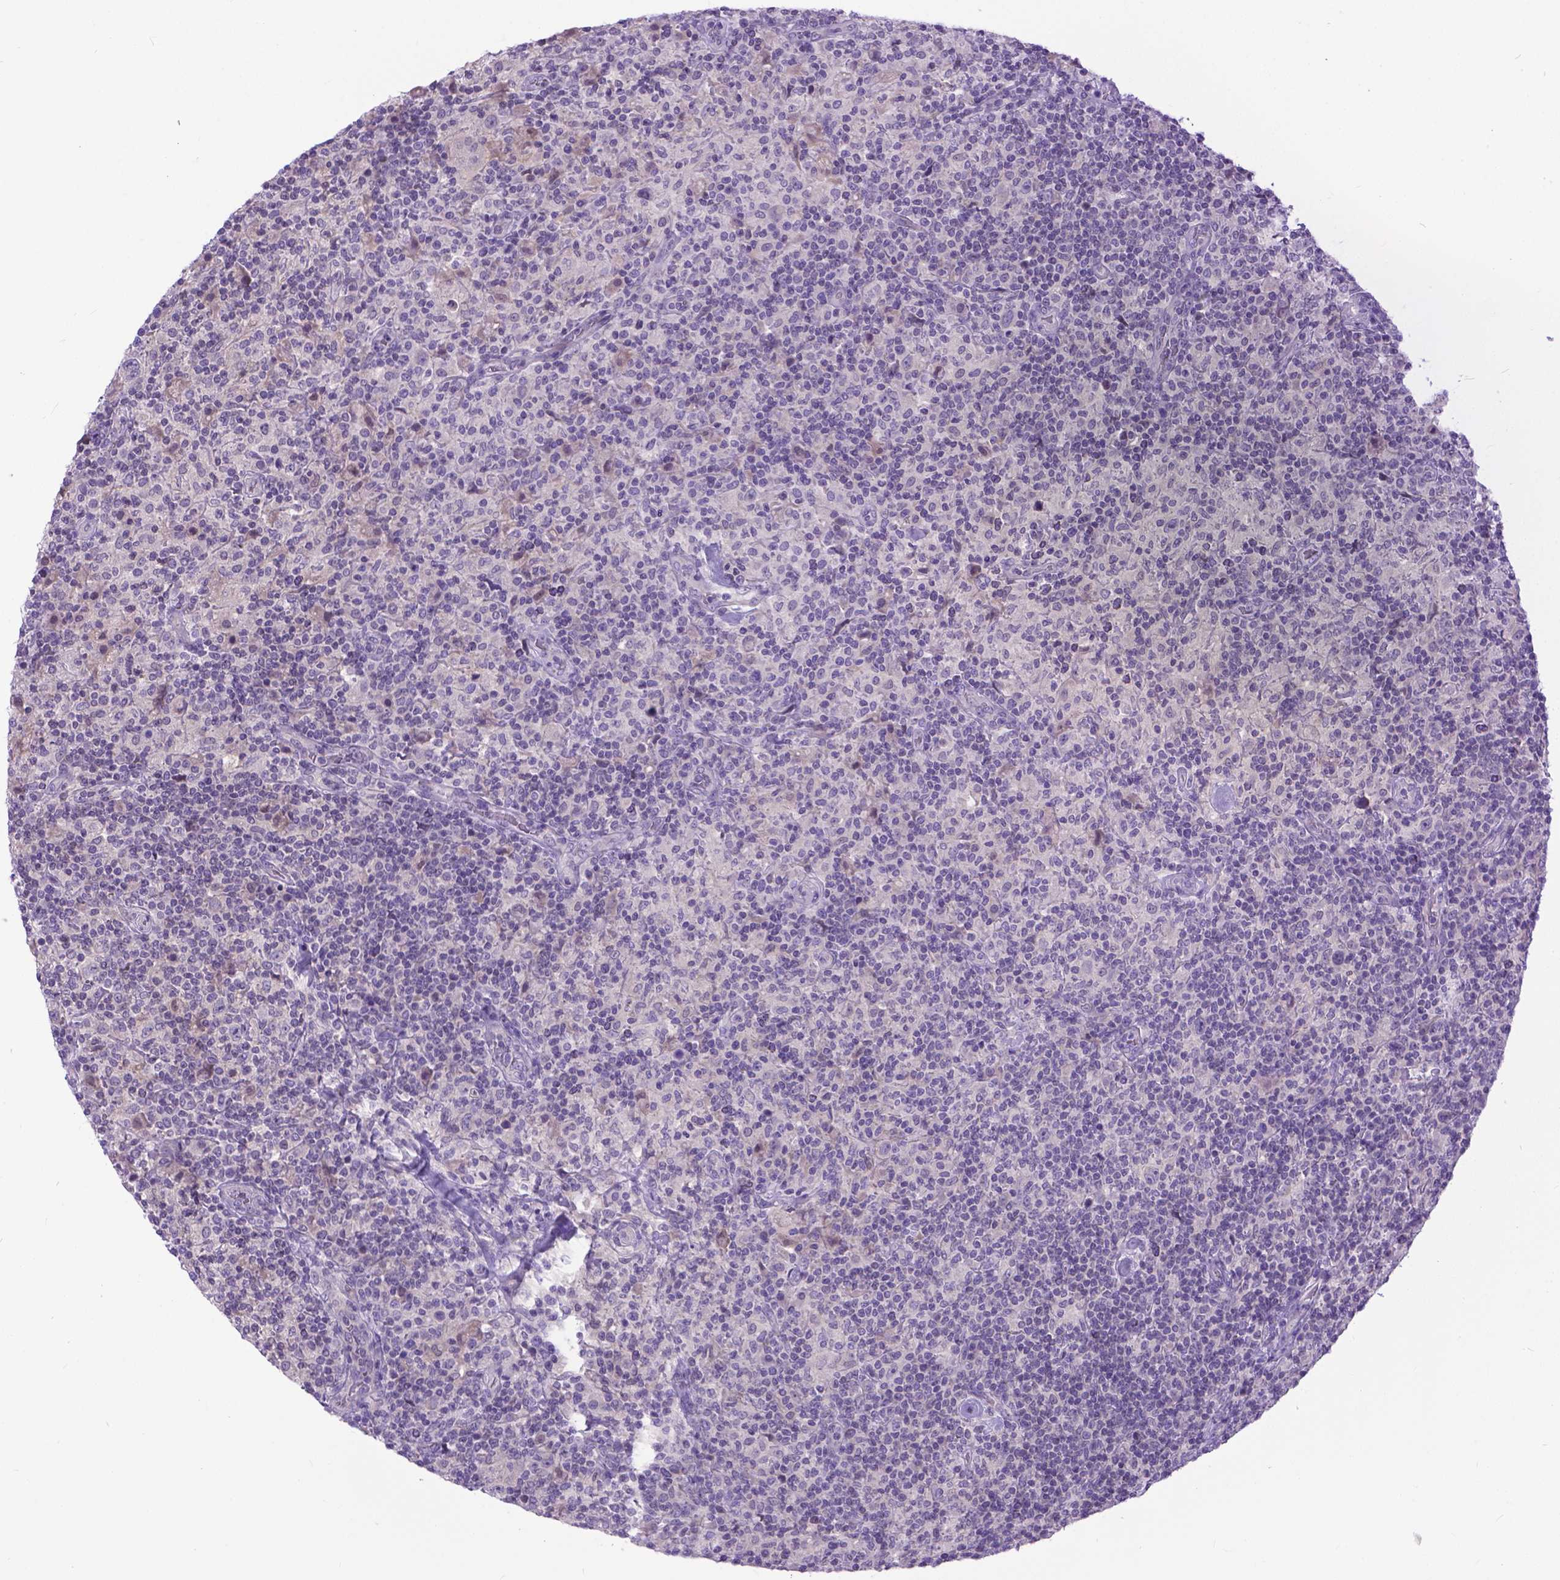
{"staining": {"intensity": "negative", "quantity": "none", "location": "none"}, "tissue": "lymphoma", "cell_type": "Tumor cells", "image_type": "cancer", "snomed": [{"axis": "morphology", "description": "Hodgkin's disease, NOS"}, {"axis": "topography", "description": "Lymph node"}], "caption": "DAB (3,3'-diaminobenzidine) immunohistochemical staining of human Hodgkin's disease reveals no significant staining in tumor cells. The staining was performed using DAB to visualize the protein expression in brown, while the nuclei were stained in blue with hematoxylin (Magnification: 20x).", "gene": "TTLL6", "patient": {"sex": "male", "age": 70}}